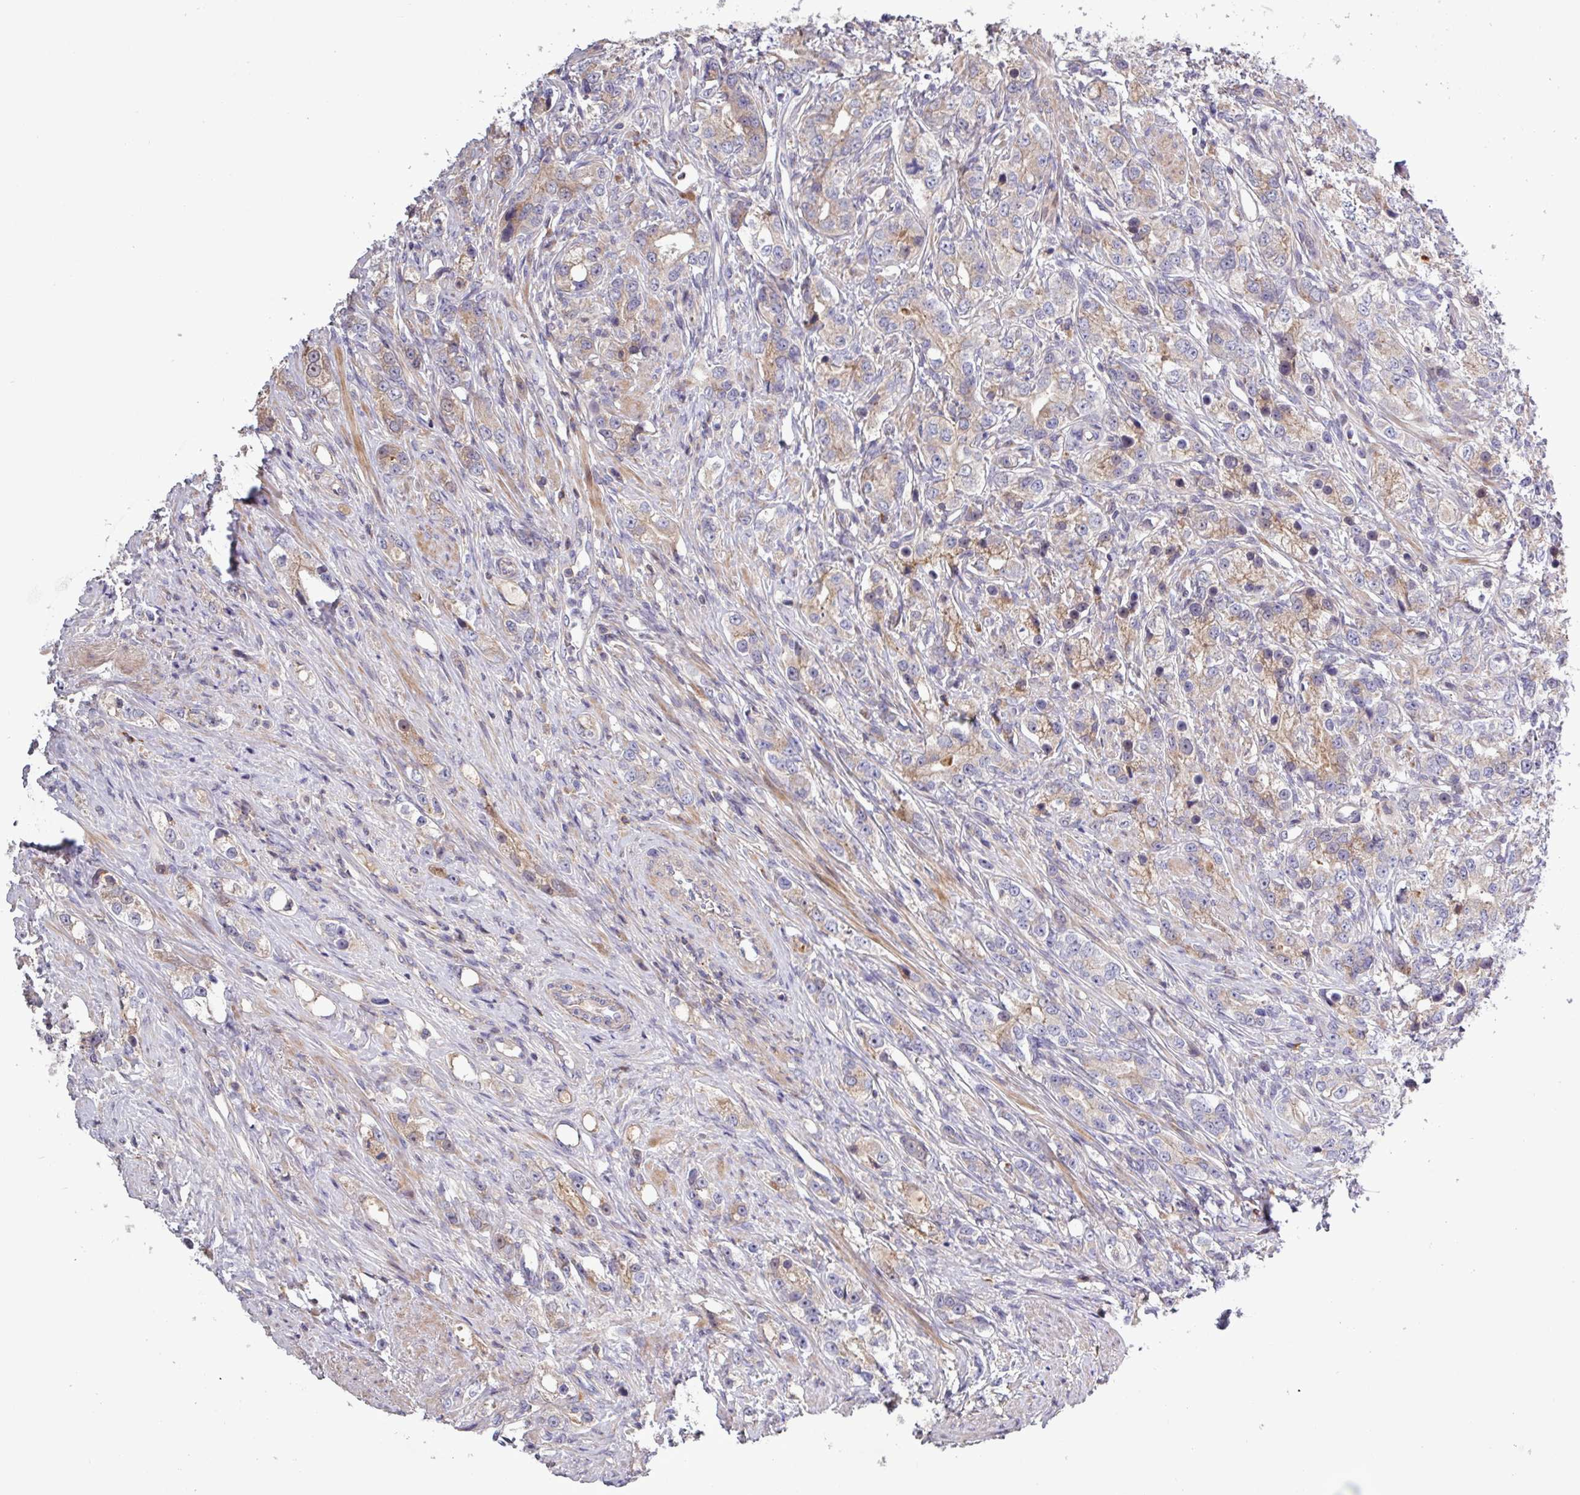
{"staining": {"intensity": "moderate", "quantity": "<25%", "location": "cytoplasmic/membranous"}, "tissue": "prostate cancer", "cell_type": "Tumor cells", "image_type": "cancer", "snomed": [{"axis": "morphology", "description": "Adenocarcinoma, High grade"}, {"axis": "topography", "description": "Prostate"}], "caption": "Prostate cancer (adenocarcinoma (high-grade)) stained with immunohistochemistry (IHC) shows moderate cytoplasmic/membranous expression in approximately <25% of tumor cells.", "gene": "TNFSF12", "patient": {"sex": "male", "age": 63}}